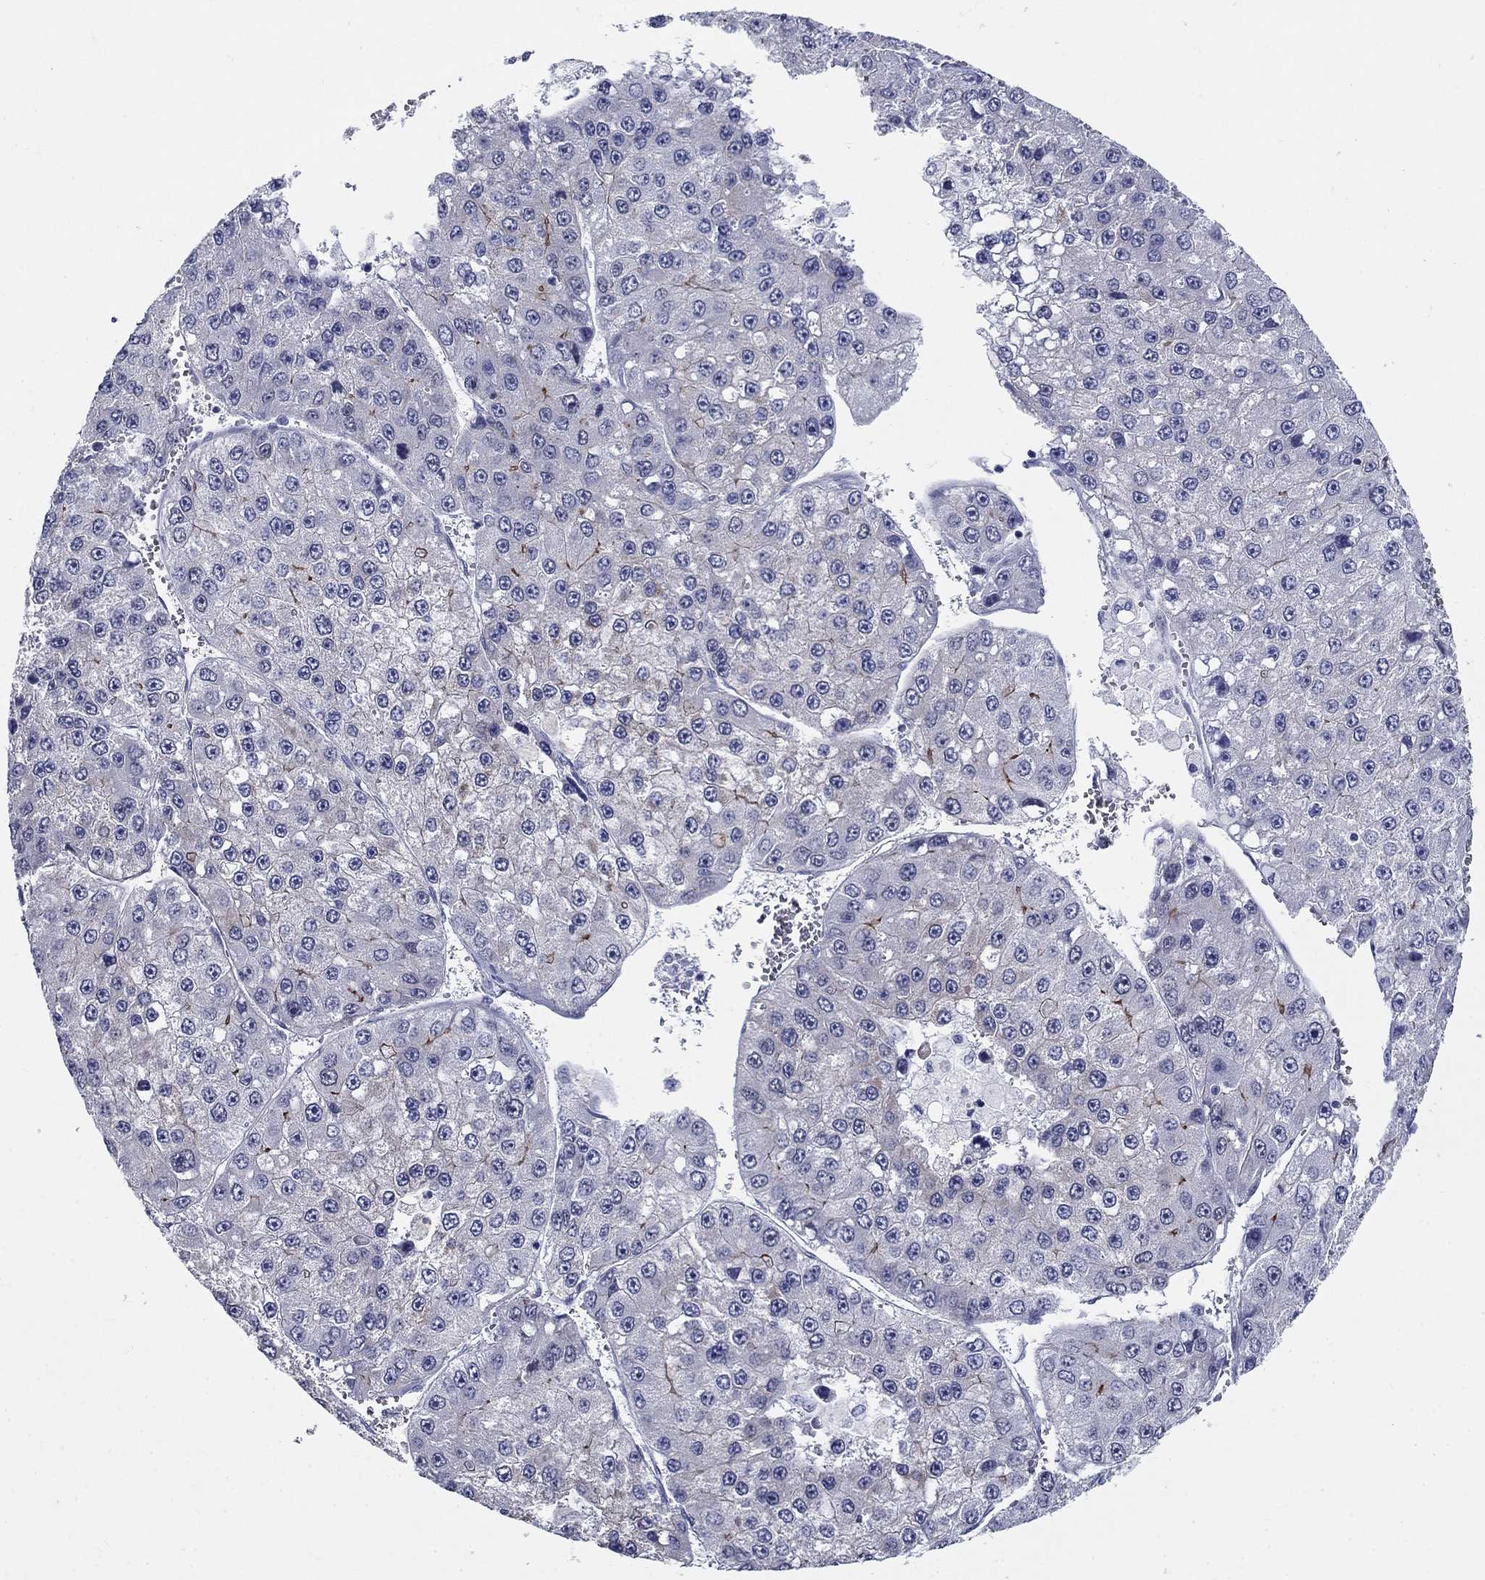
{"staining": {"intensity": "moderate", "quantity": "<25%", "location": "cytoplasmic/membranous"}, "tissue": "liver cancer", "cell_type": "Tumor cells", "image_type": "cancer", "snomed": [{"axis": "morphology", "description": "Carcinoma, Hepatocellular, NOS"}, {"axis": "topography", "description": "Liver"}], "caption": "There is low levels of moderate cytoplasmic/membranous staining in tumor cells of liver cancer (hepatocellular carcinoma), as demonstrated by immunohistochemical staining (brown color).", "gene": "C4orf19", "patient": {"sex": "female", "age": 73}}